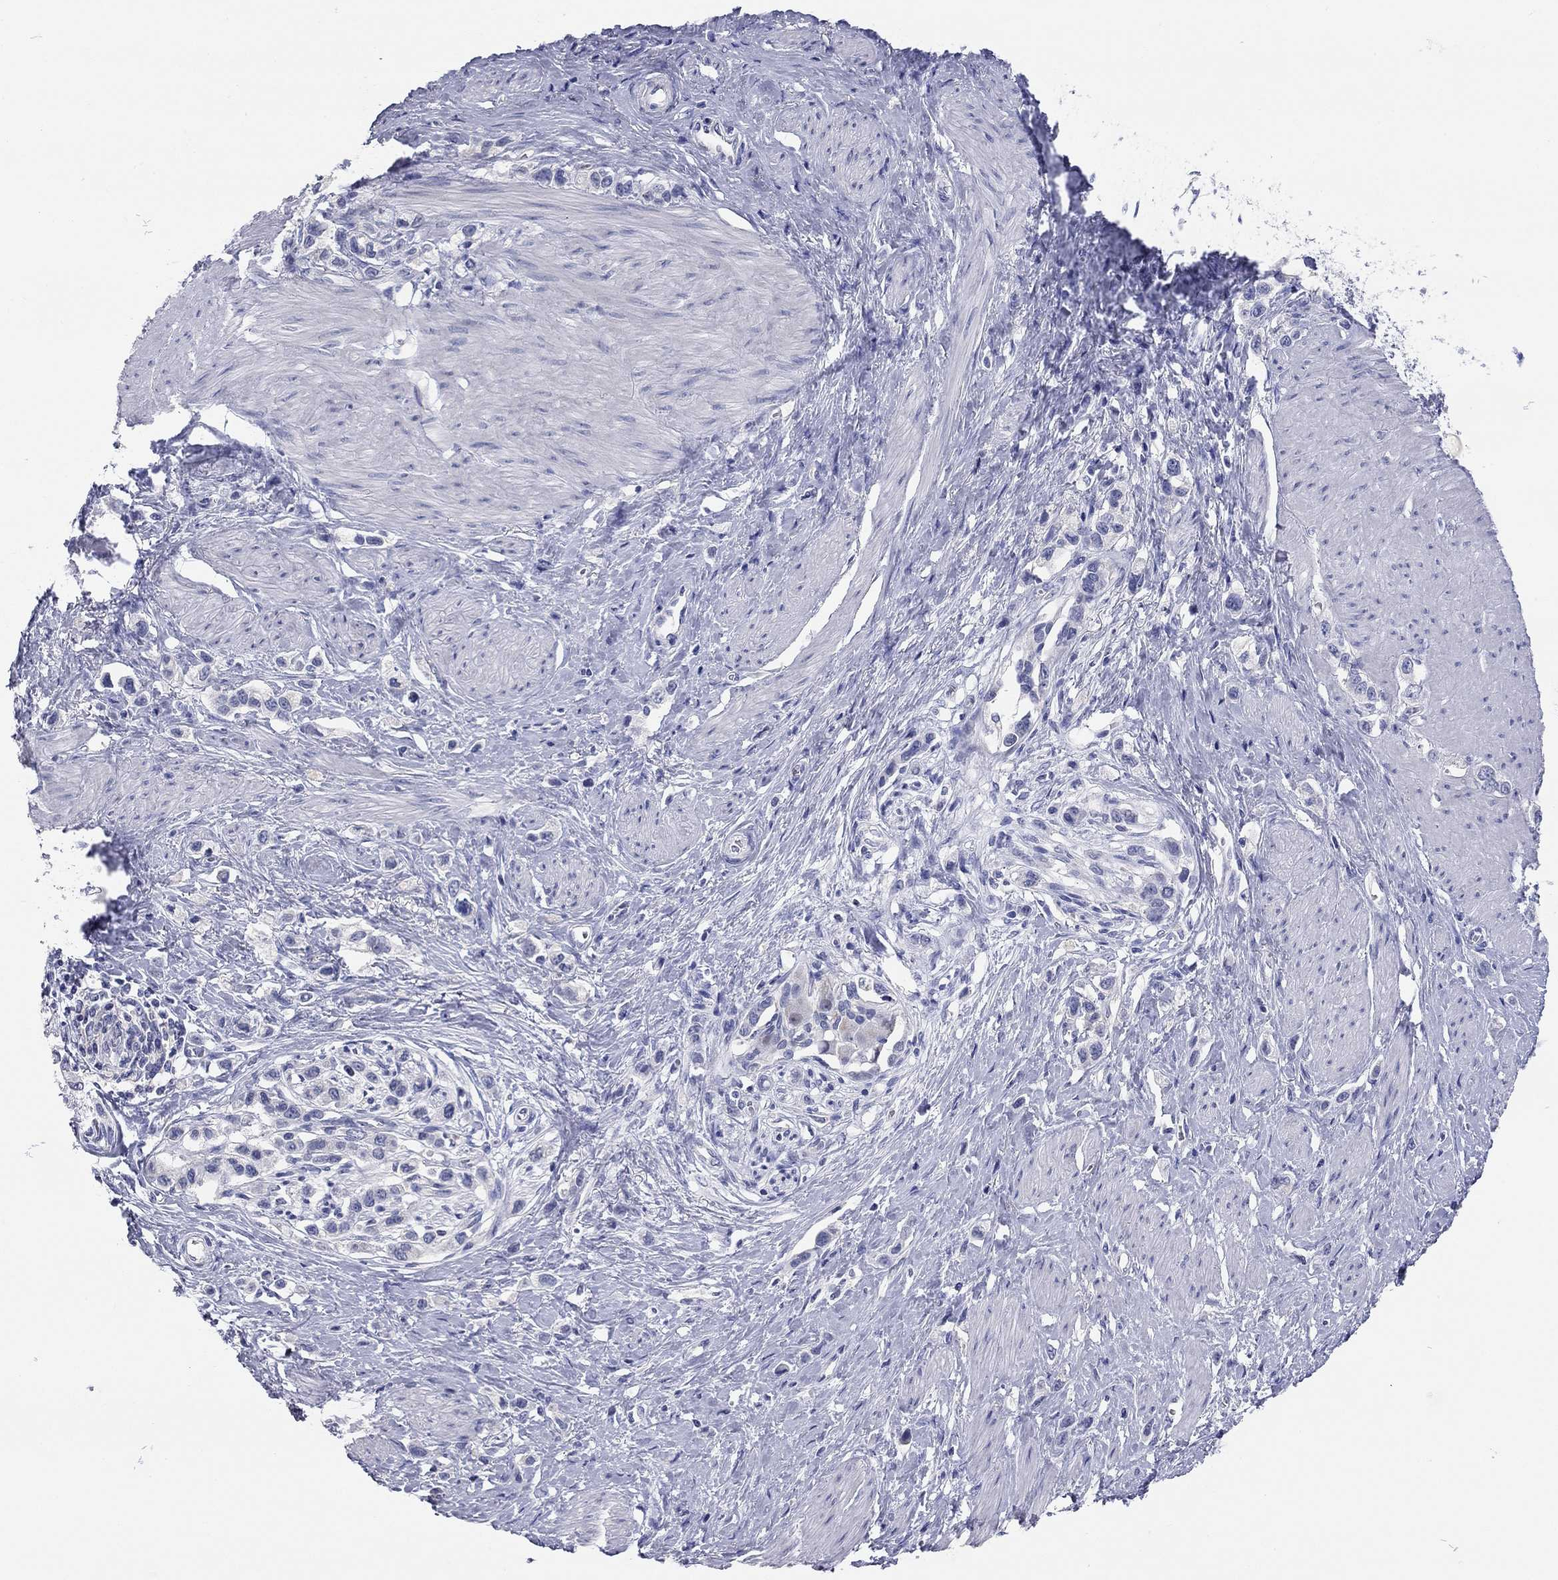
{"staining": {"intensity": "negative", "quantity": "none", "location": "none"}, "tissue": "stomach cancer", "cell_type": "Tumor cells", "image_type": "cancer", "snomed": [{"axis": "morphology", "description": "Normal tissue, NOS"}, {"axis": "morphology", "description": "Adenocarcinoma, NOS"}, {"axis": "morphology", "description": "Adenocarcinoma, High grade"}, {"axis": "topography", "description": "Stomach, upper"}, {"axis": "topography", "description": "Stomach"}], "caption": "Protein analysis of stomach cancer (adenocarcinoma) shows no significant expression in tumor cells. (DAB (3,3'-diaminobenzidine) immunohistochemistry (IHC) visualized using brightfield microscopy, high magnification).", "gene": "TMEM221", "patient": {"sex": "female", "age": 65}}